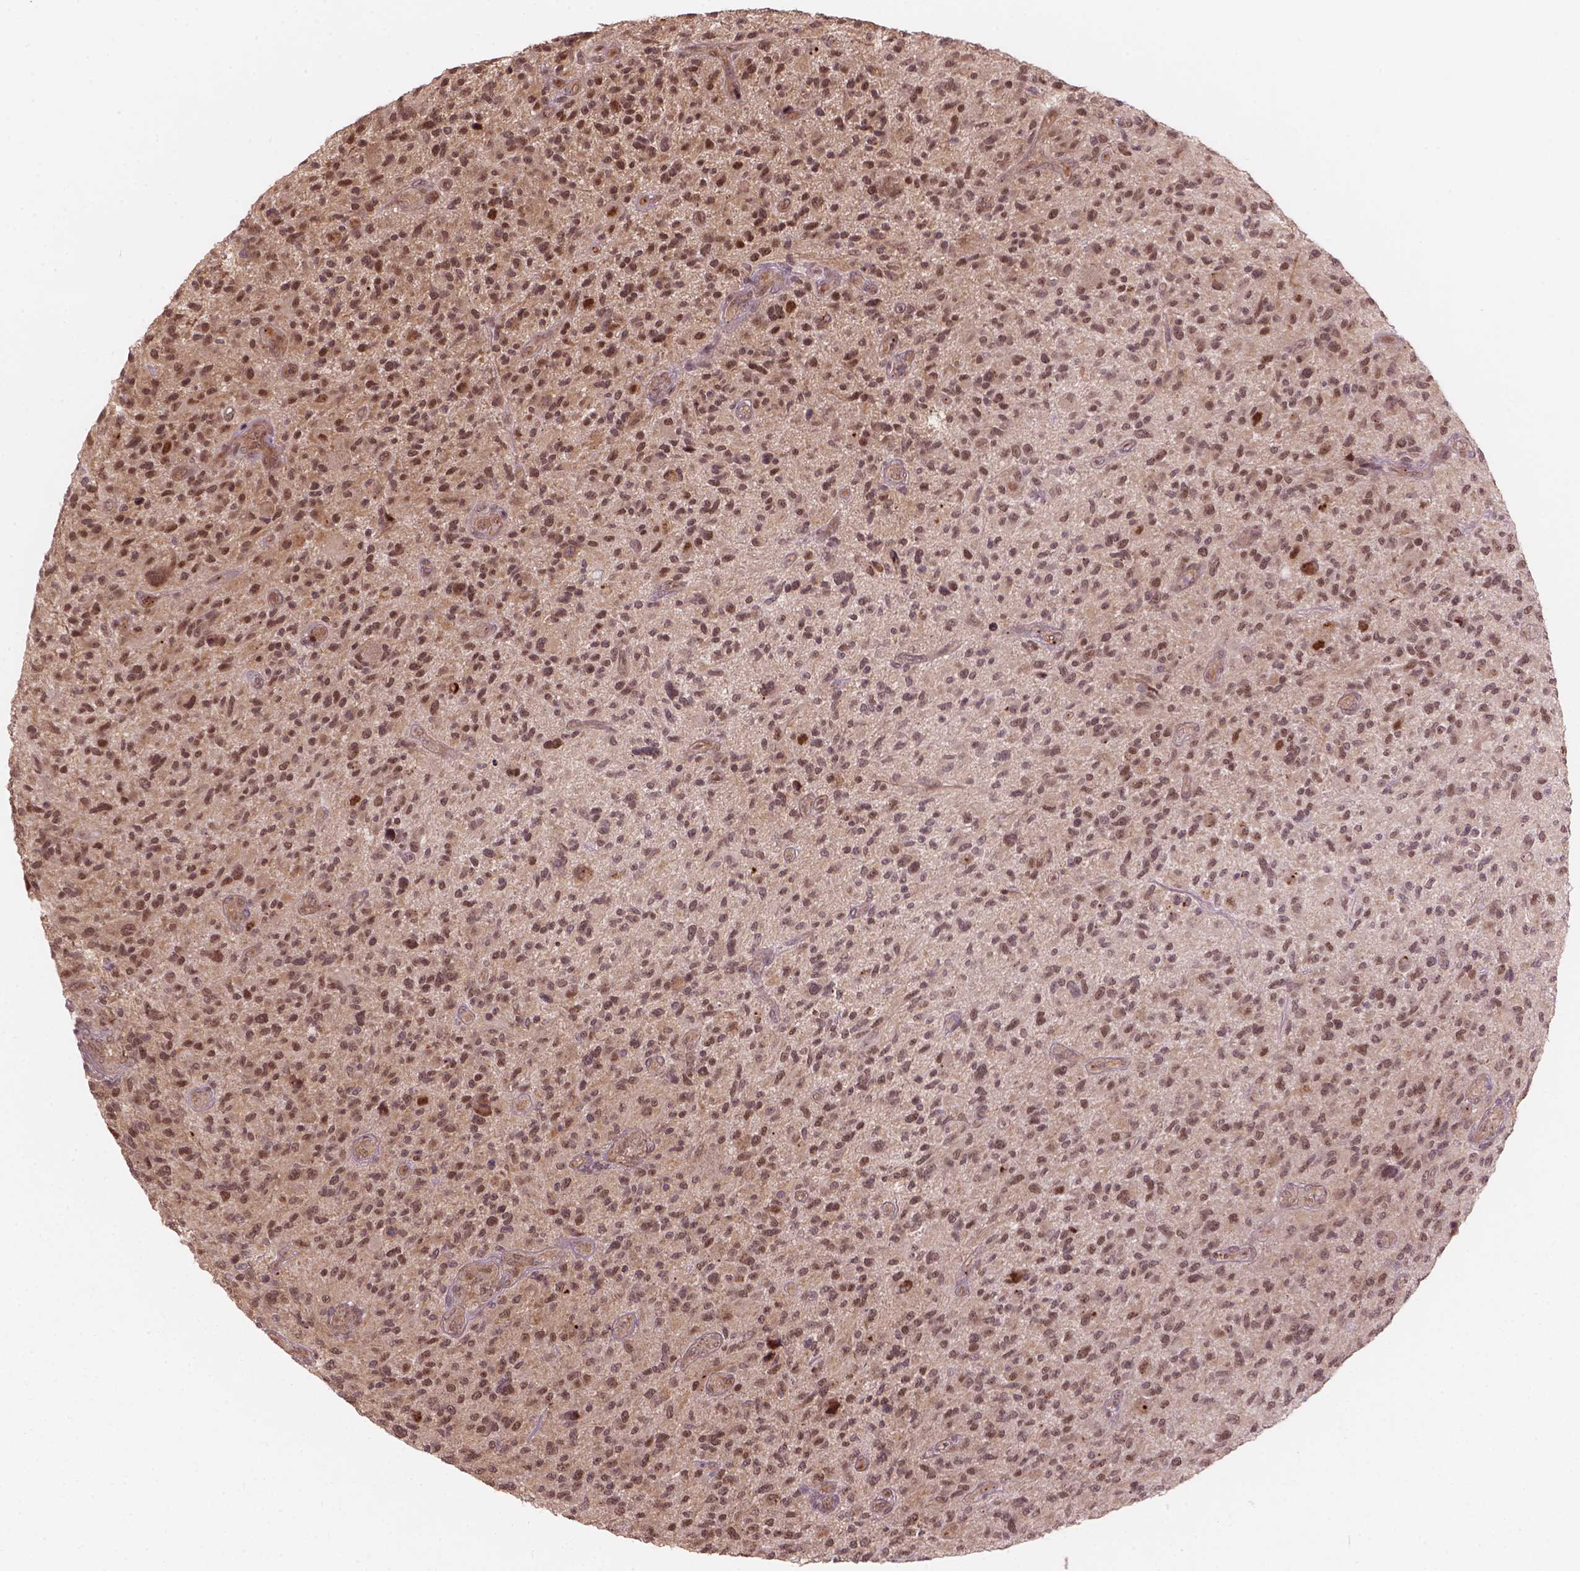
{"staining": {"intensity": "moderate", "quantity": ">75%", "location": "cytoplasmic/membranous,nuclear"}, "tissue": "glioma", "cell_type": "Tumor cells", "image_type": "cancer", "snomed": [{"axis": "morphology", "description": "Glioma, malignant, High grade"}, {"axis": "topography", "description": "Brain"}], "caption": "An image showing moderate cytoplasmic/membranous and nuclear expression in approximately >75% of tumor cells in glioma, as visualized by brown immunohistochemical staining.", "gene": "PSMD11", "patient": {"sex": "male", "age": 47}}